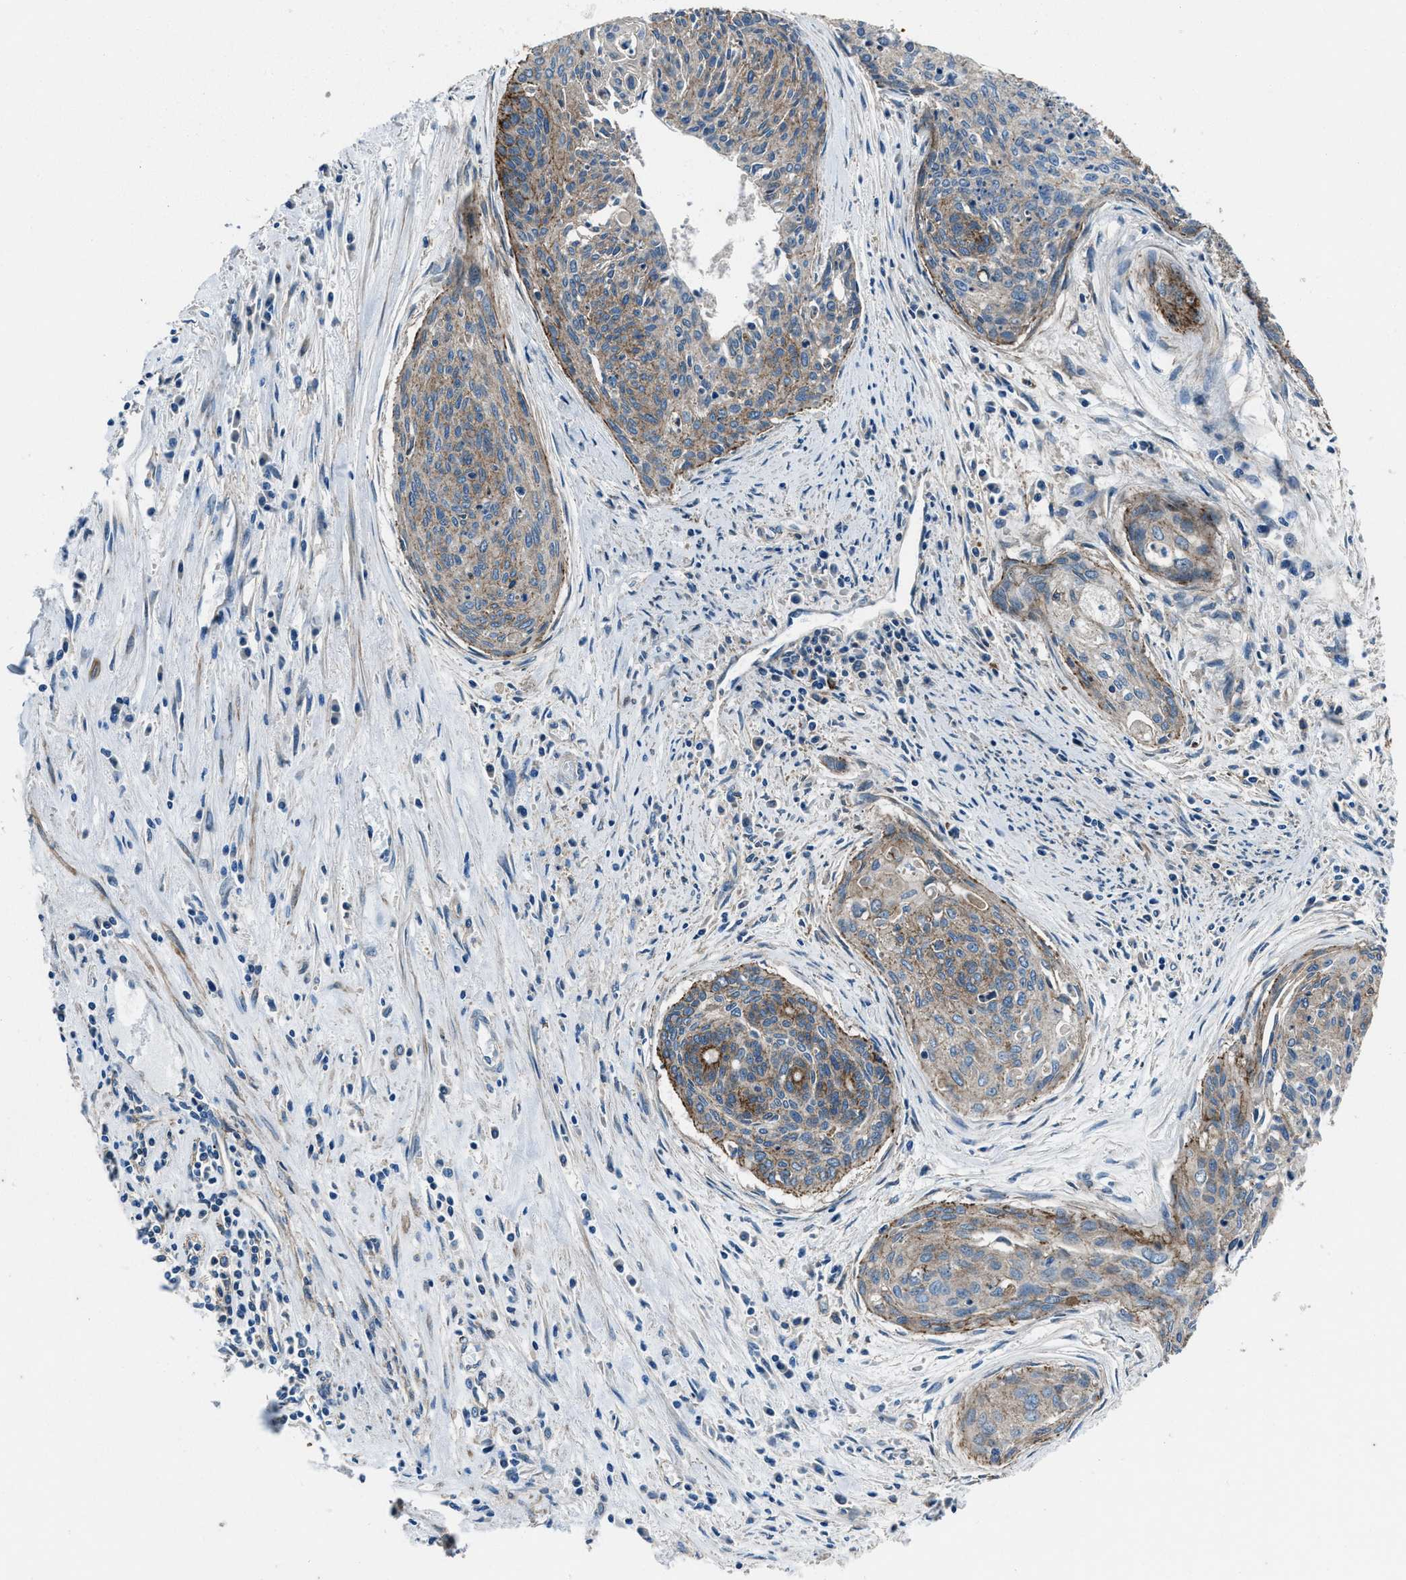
{"staining": {"intensity": "moderate", "quantity": ">75%", "location": "cytoplasmic/membranous"}, "tissue": "cervical cancer", "cell_type": "Tumor cells", "image_type": "cancer", "snomed": [{"axis": "morphology", "description": "Squamous cell carcinoma, NOS"}, {"axis": "topography", "description": "Cervix"}], "caption": "Cervical cancer stained with a brown dye exhibits moderate cytoplasmic/membranous positive positivity in approximately >75% of tumor cells.", "gene": "SVIL", "patient": {"sex": "female", "age": 55}}